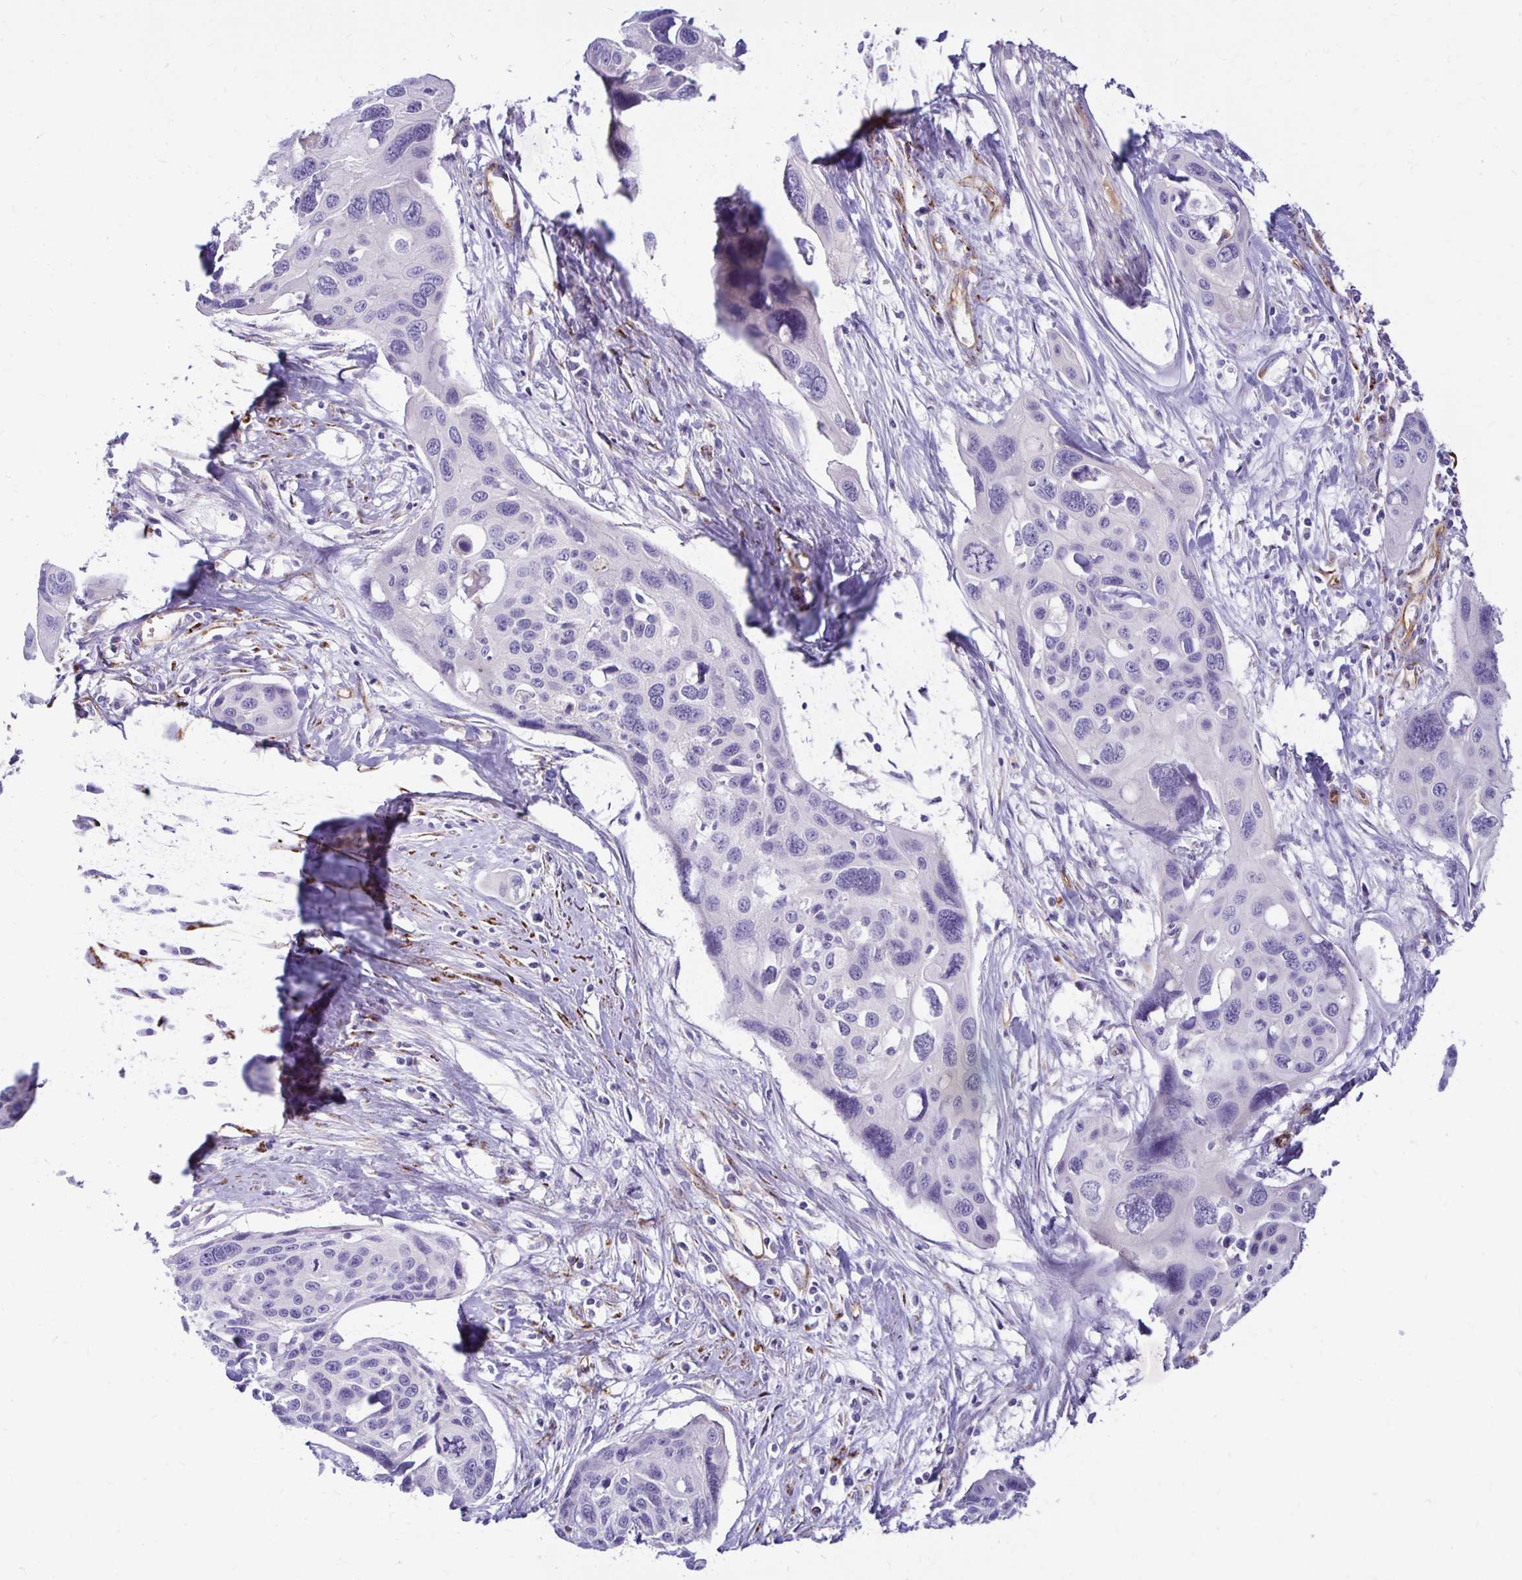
{"staining": {"intensity": "negative", "quantity": "none", "location": "none"}, "tissue": "cervical cancer", "cell_type": "Tumor cells", "image_type": "cancer", "snomed": [{"axis": "morphology", "description": "Squamous cell carcinoma, NOS"}, {"axis": "topography", "description": "Cervix"}], "caption": "Cervical cancer was stained to show a protein in brown. There is no significant staining in tumor cells.", "gene": "TTYH1", "patient": {"sex": "female", "age": 31}}